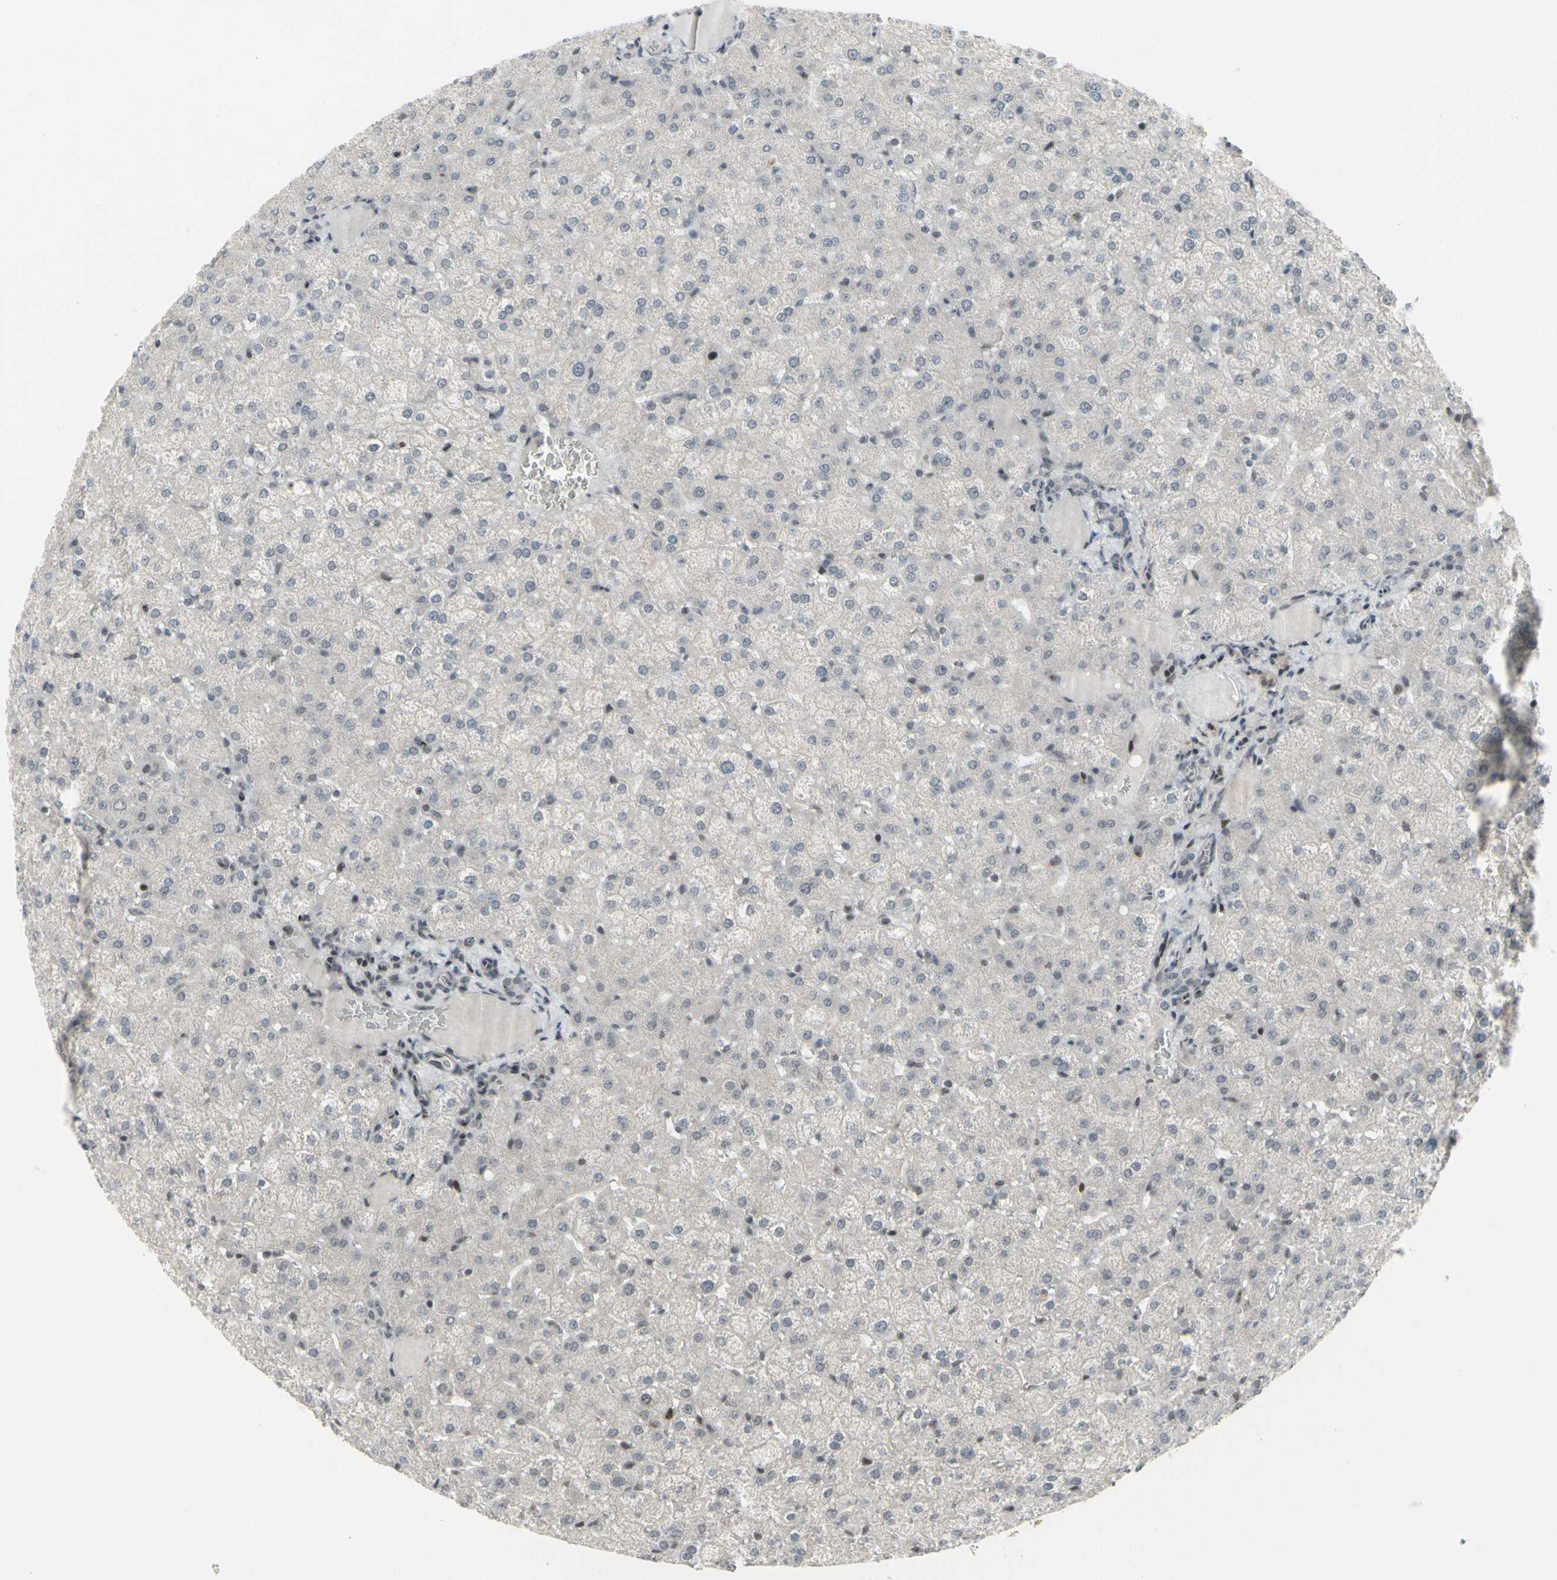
{"staining": {"intensity": "negative", "quantity": "none", "location": "none"}, "tissue": "liver", "cell_type": "Cholangiocytes", "image_type": "normal", "snomed": [{"axis": "morphology", "description": "Normal tissue, NOS"}, {"axis": "topography", "description": "Liver"}], "caption": "Immunohistochemistry of normal human liver demonstrates no positivity in cholangiocytes. The staining is performed using DAB brown chromogen with nuclei counter-stained in using hematoxylin.", "gene": "SUPT6H", "patient": {"sex": "female", "age": 32}}